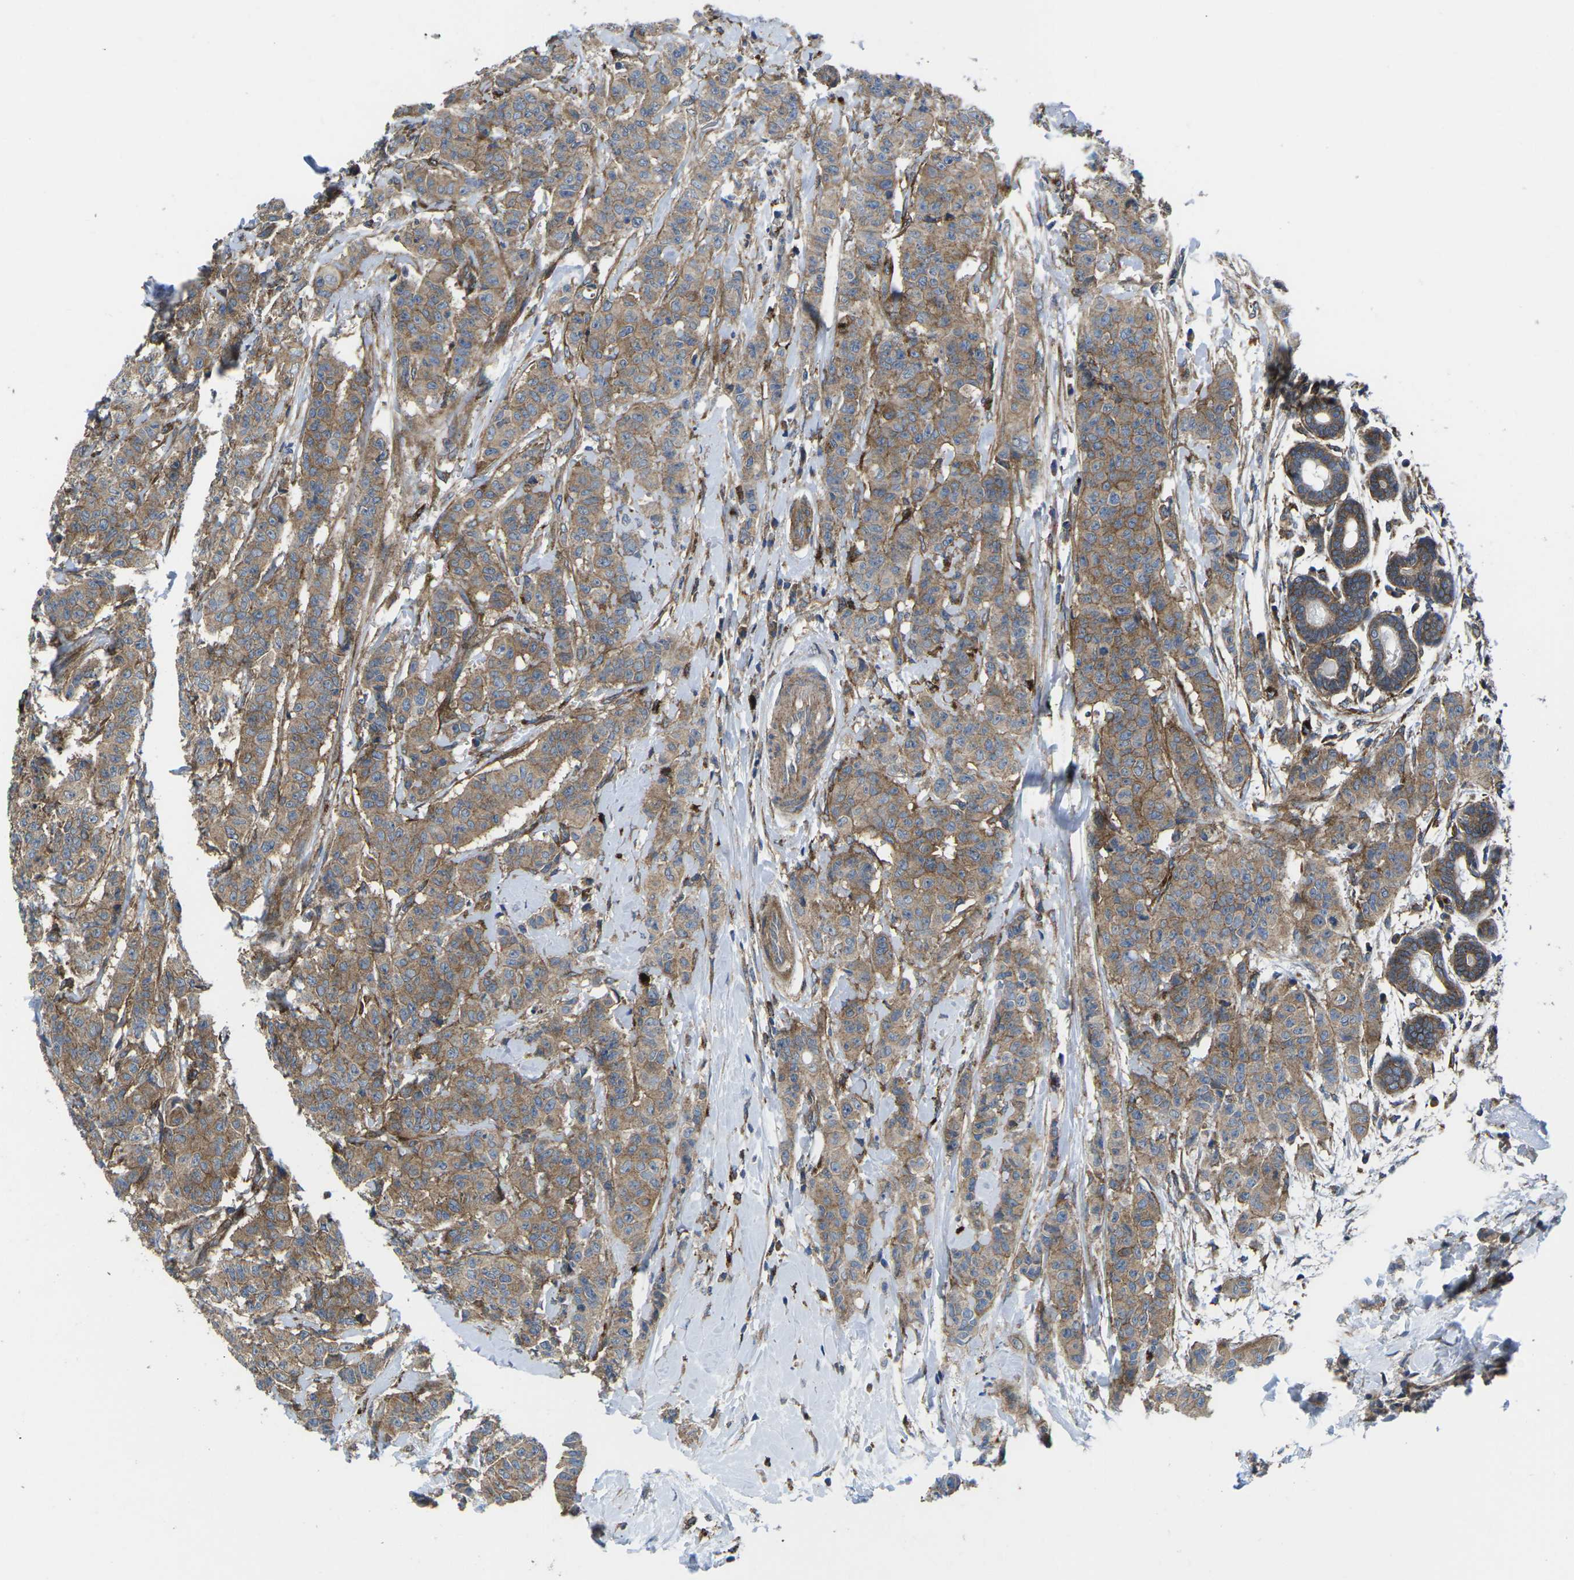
{"staining": {"intensity": "moderate", "quantity": ">75%", "location": "cytoplasmic/membranous"}, "tissue": "breast cancer", "cell_type": "Tumor cells", "image_type": "cancer", "snomed": [{"axis": "morphology", "description": "Normal tissue, NOS"}, {"axis": "morphology", "description": "Duct carcinoma"}, {"axis": "topography", "description": "Breast"}], "caption": "Immunohistochemistry staining of breast cancer (invasive ductal carcinoma), which reveals medium levels of moderate cytoplasmic/membranous staining in approximately >75% of tumor cells indicating moderate cytoplasmic/membranous protein expression. The staining was performed using DAB (3,3'-diaminobenzidine) (brown) for protein detection and nuclei were counterstained in hematoxylin (blue).", "gene": "DLG1", "patient": {"sex": "female", "age": 40}}